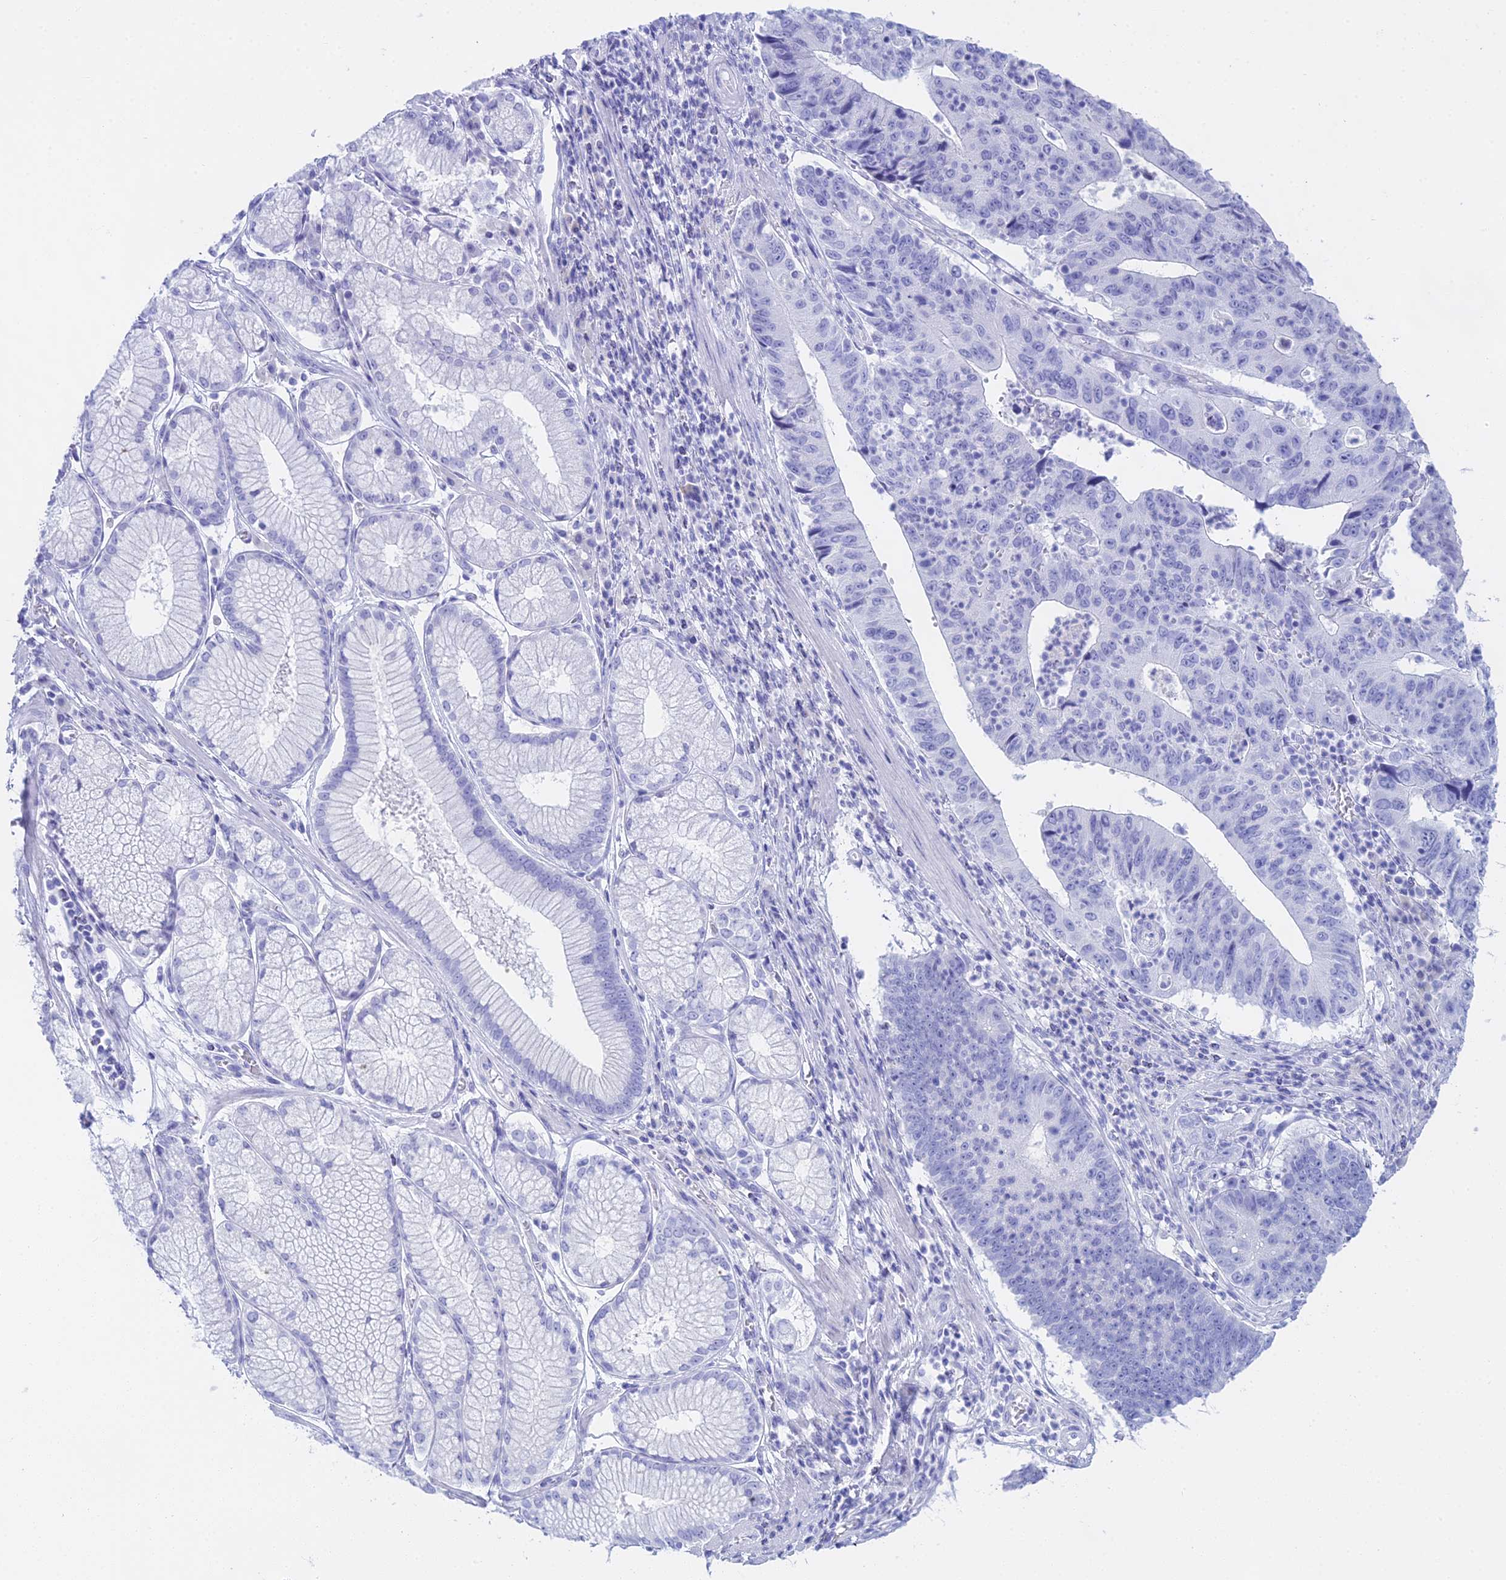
{"staining": {"intensity": "negative", "quantity": "none", "location": "none"}, "tissue": "stomach cancer", "cell_type": "Tumor cells", "image_type": "cancer", "snomed": [{"axis": "morphology", "description": "Adenocarcinoma, NOS"}, {"axis": "topography", "description": "Stomach"}], "caption": "There is no significant expression in tumor cells of stomach adenocarcinoma. (Stains: DAB IHC with hematoxylin counter stain, Microscopy: brightfield microscopy at high magnification).", "gene": "CGB2", "patient": {"sex": "male", "age": 59}}